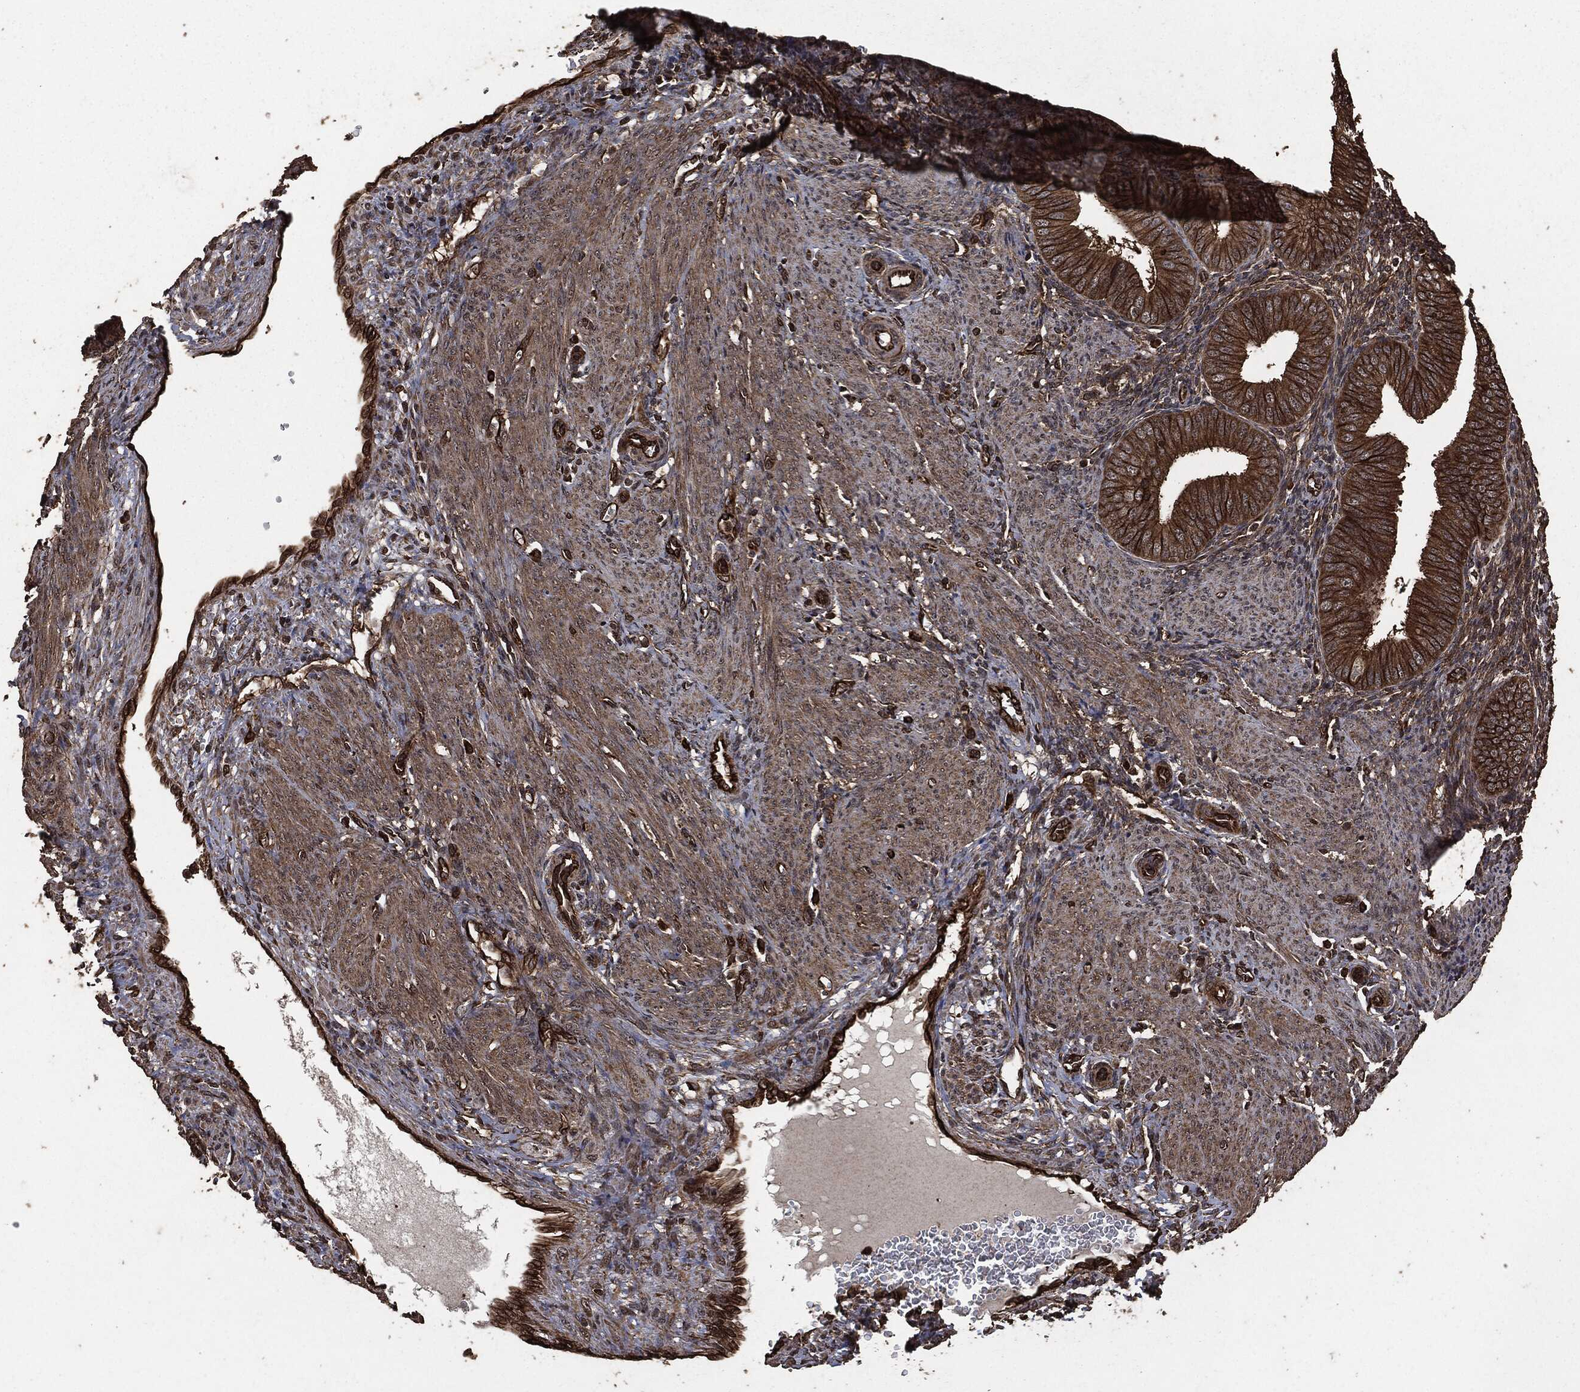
{"staining": {"intensity": "strong", "quantity": "25%-75%", "location": "cytoplasmic/membranous"}, "tissue": "endometrium", "cell_type": "Cells in endometrial stroma", "image_type": "normal", "snomed": [{"axis": "morphology", "description": "Normal tissue, NOS"}, {"axis": "topography", "description": "Endometrium"}], "caption": "DAB (3,3'-diaminobenzidine) immunohistochemical staining of normal endometrium demonstrates strong cytoplasmic/membranous protein staining in about 25%-75% of cells in endometrial stroma.", "gene": "HRAS", "patient": {"sex": "female", "age": 39}}